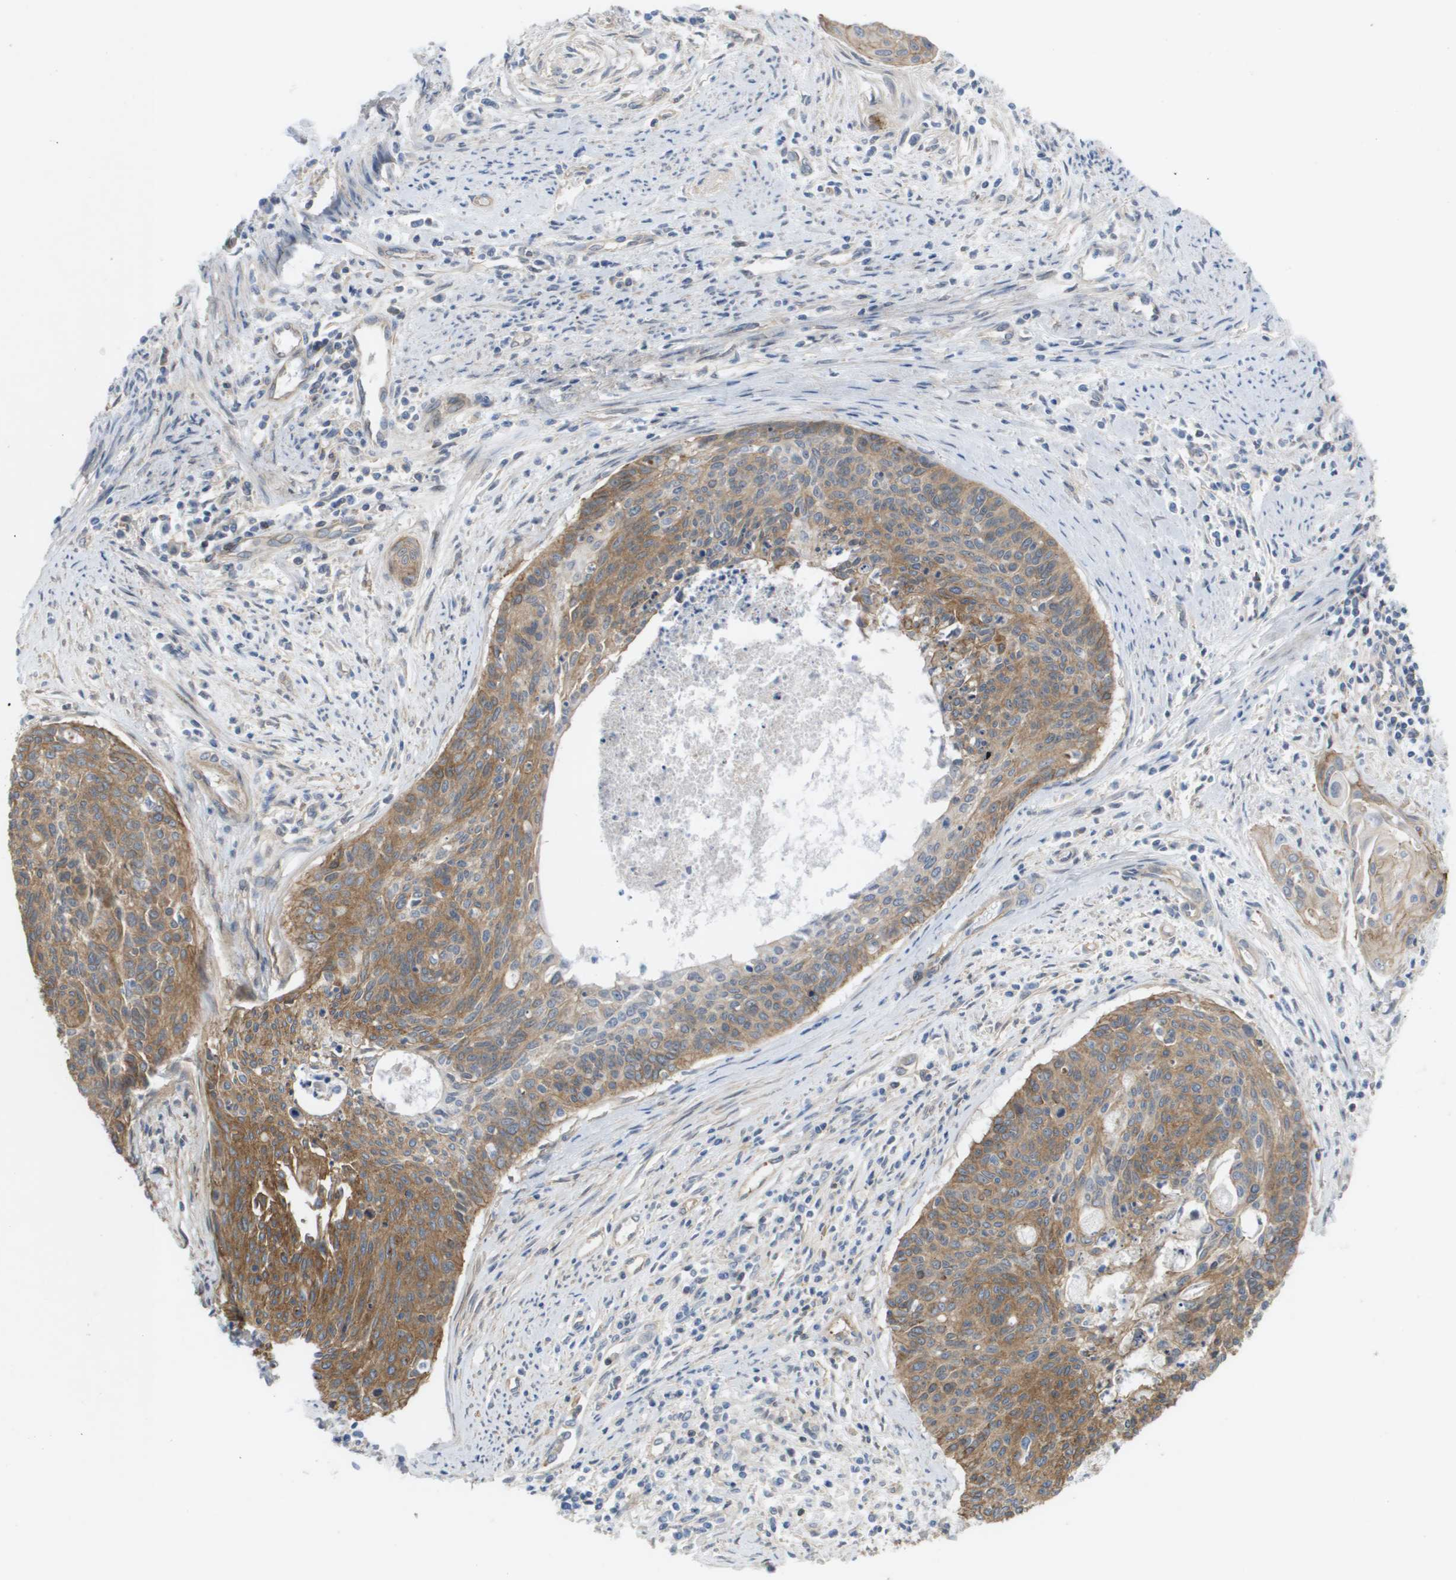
{"staining": {"intensity": "moderate", "quantity": ">75%", "location": "cytoplasmic/membranous"}, "tissue": "cervical cancer", "cell_type": "Tumor cells", "image_type": "cancer", "snomed": [{"axis": "morphology", "description": "Squamous cell carcinoma, NOS"}, {"axis": "topography", "description": "Cervix"}], "caption": "Immunohistochemistry (IHC) of cervical cancer shows medium levels of moderate cytoplasmic/membranous expression in approximately >75% of tumor cells. (Brightfield microscopy of DAB IHC at high magnification).", "gene": "MTARC2", "patient": {"sex": "female", "age": 55}}